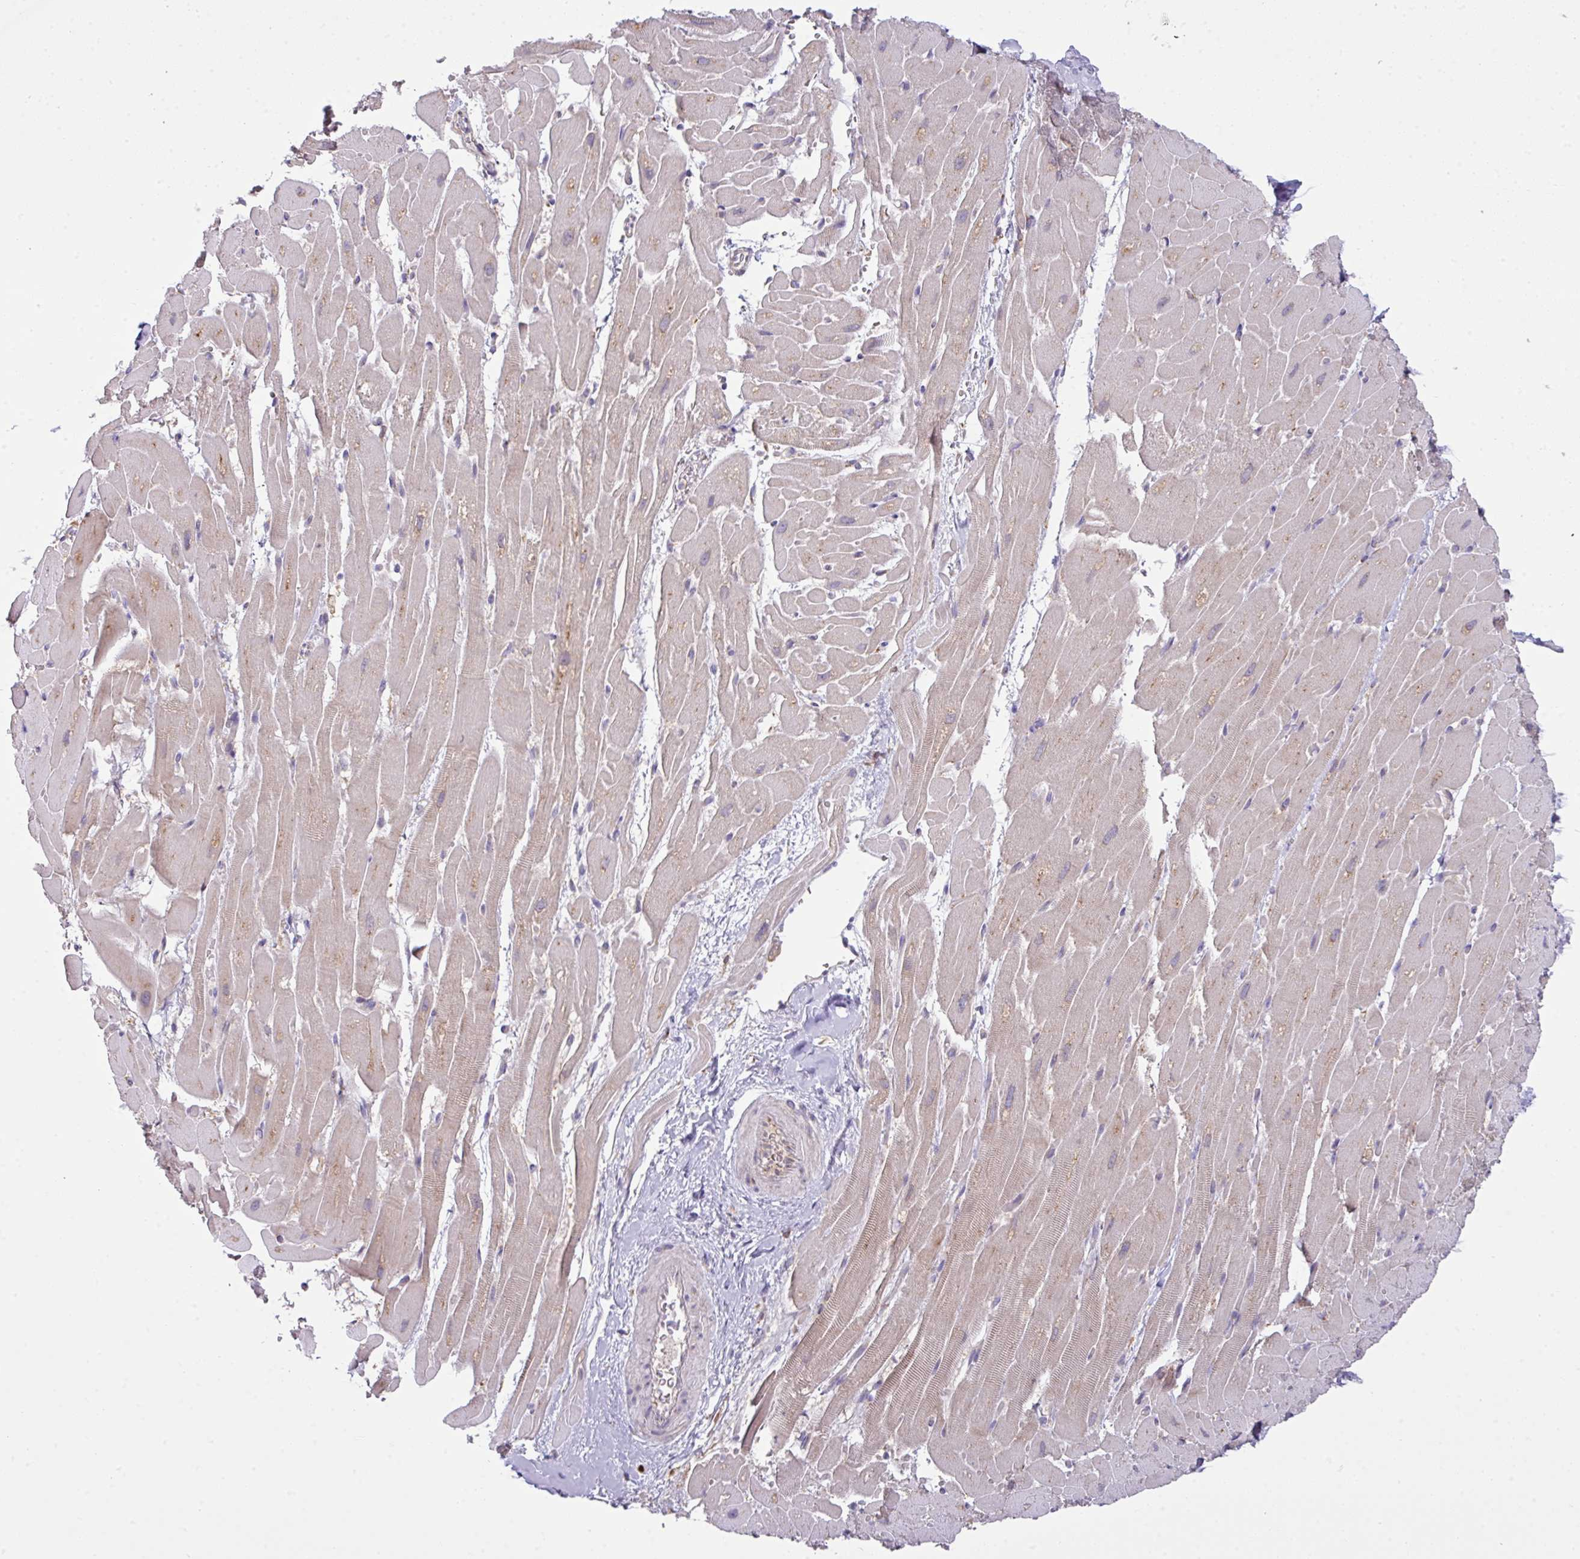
{"staining": {"intensity": "moderate", "quantity": "<25%", "location": "cytoplasmic/membranous"}, "tissue": "heart muscle", "cell_type": "Cardiomyocytes", "image_type": "normal", "snomed": [{"axis": "morphology", "description": "Normal tissue, NOS"}, {"axis": "topography", "description": "Heart"}], "caption": "Immunohistochemistry staining of normal heart muscle, which reveals low levels of moderate cytoplasmic/membranous expression in approximately <25% of cardiomyocytes indicating moderate cytoplasmic/membranous protein staining. The staining was performed using DAB (brown) for protein detection and nuclei were counterstained in hematoxylin (blue).", "gene": "VTI1A", "patient": {"sex": "male", "age": 37}}